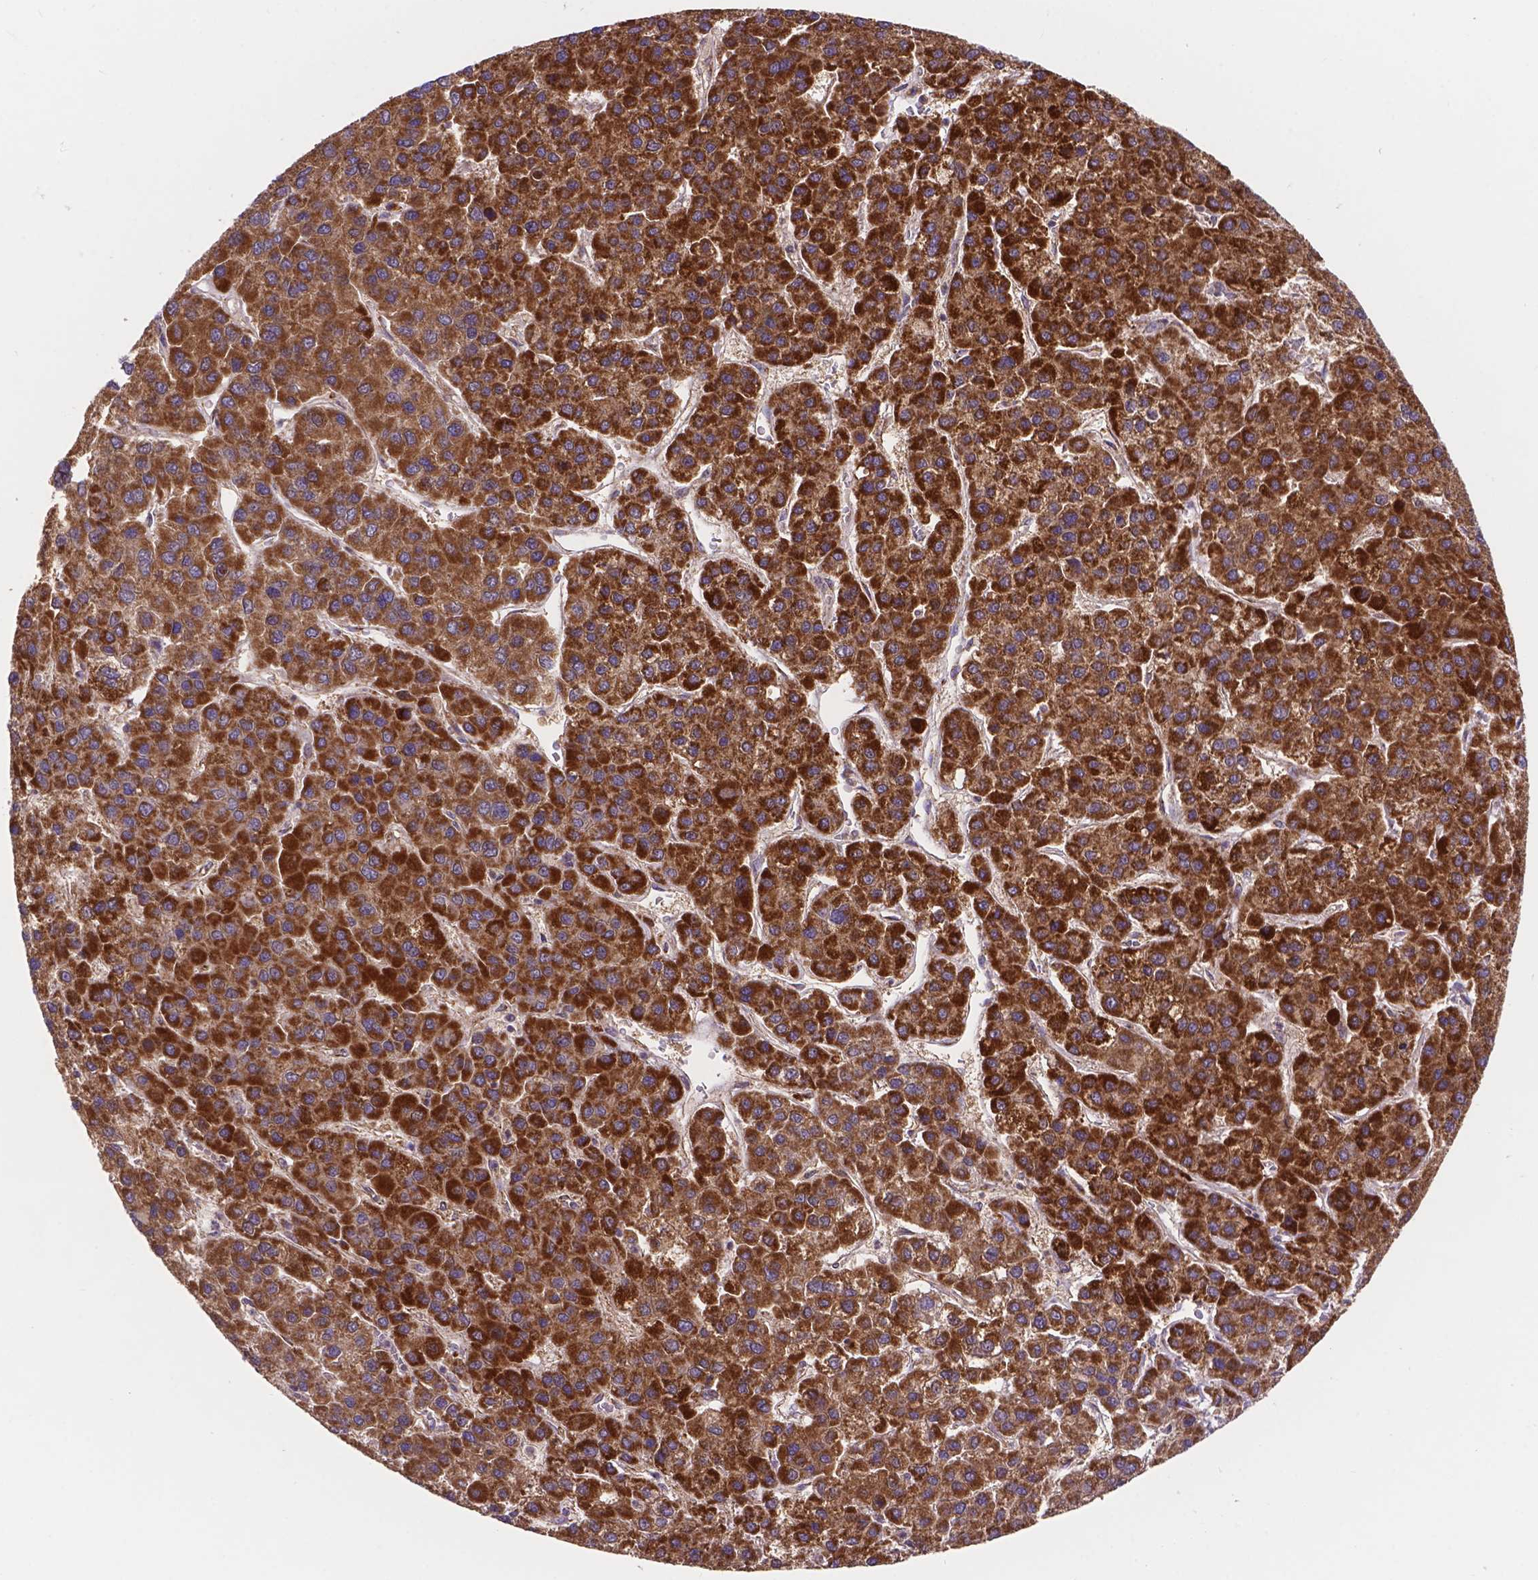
{"staining": {"intensity": "strong", "quantity": "25%-75%", "location": "cytoplasmic/membranous"}, "tissue": "liver cancer", "cell_type": "Tumor cells", "image_type": "cancer", "snomed": [{"axis": "morphology", "description": "Carcinoma, Hepatocellular, NOS"}, {"axis": "topography", "description": "Liver"}], "caption": "Immunohistochemical staining of liver hepatocellular carcinoma displays high levels of strong cytoplasmic/membranous positivity in about 25%-75% of tumor cells. The protein is stained brown, and the nuclei are stained in blue (DAB IHC with brightfield microscopy, high magnification).", "gene": "AK3", "patient": {"sex": "female", "age": 41}}